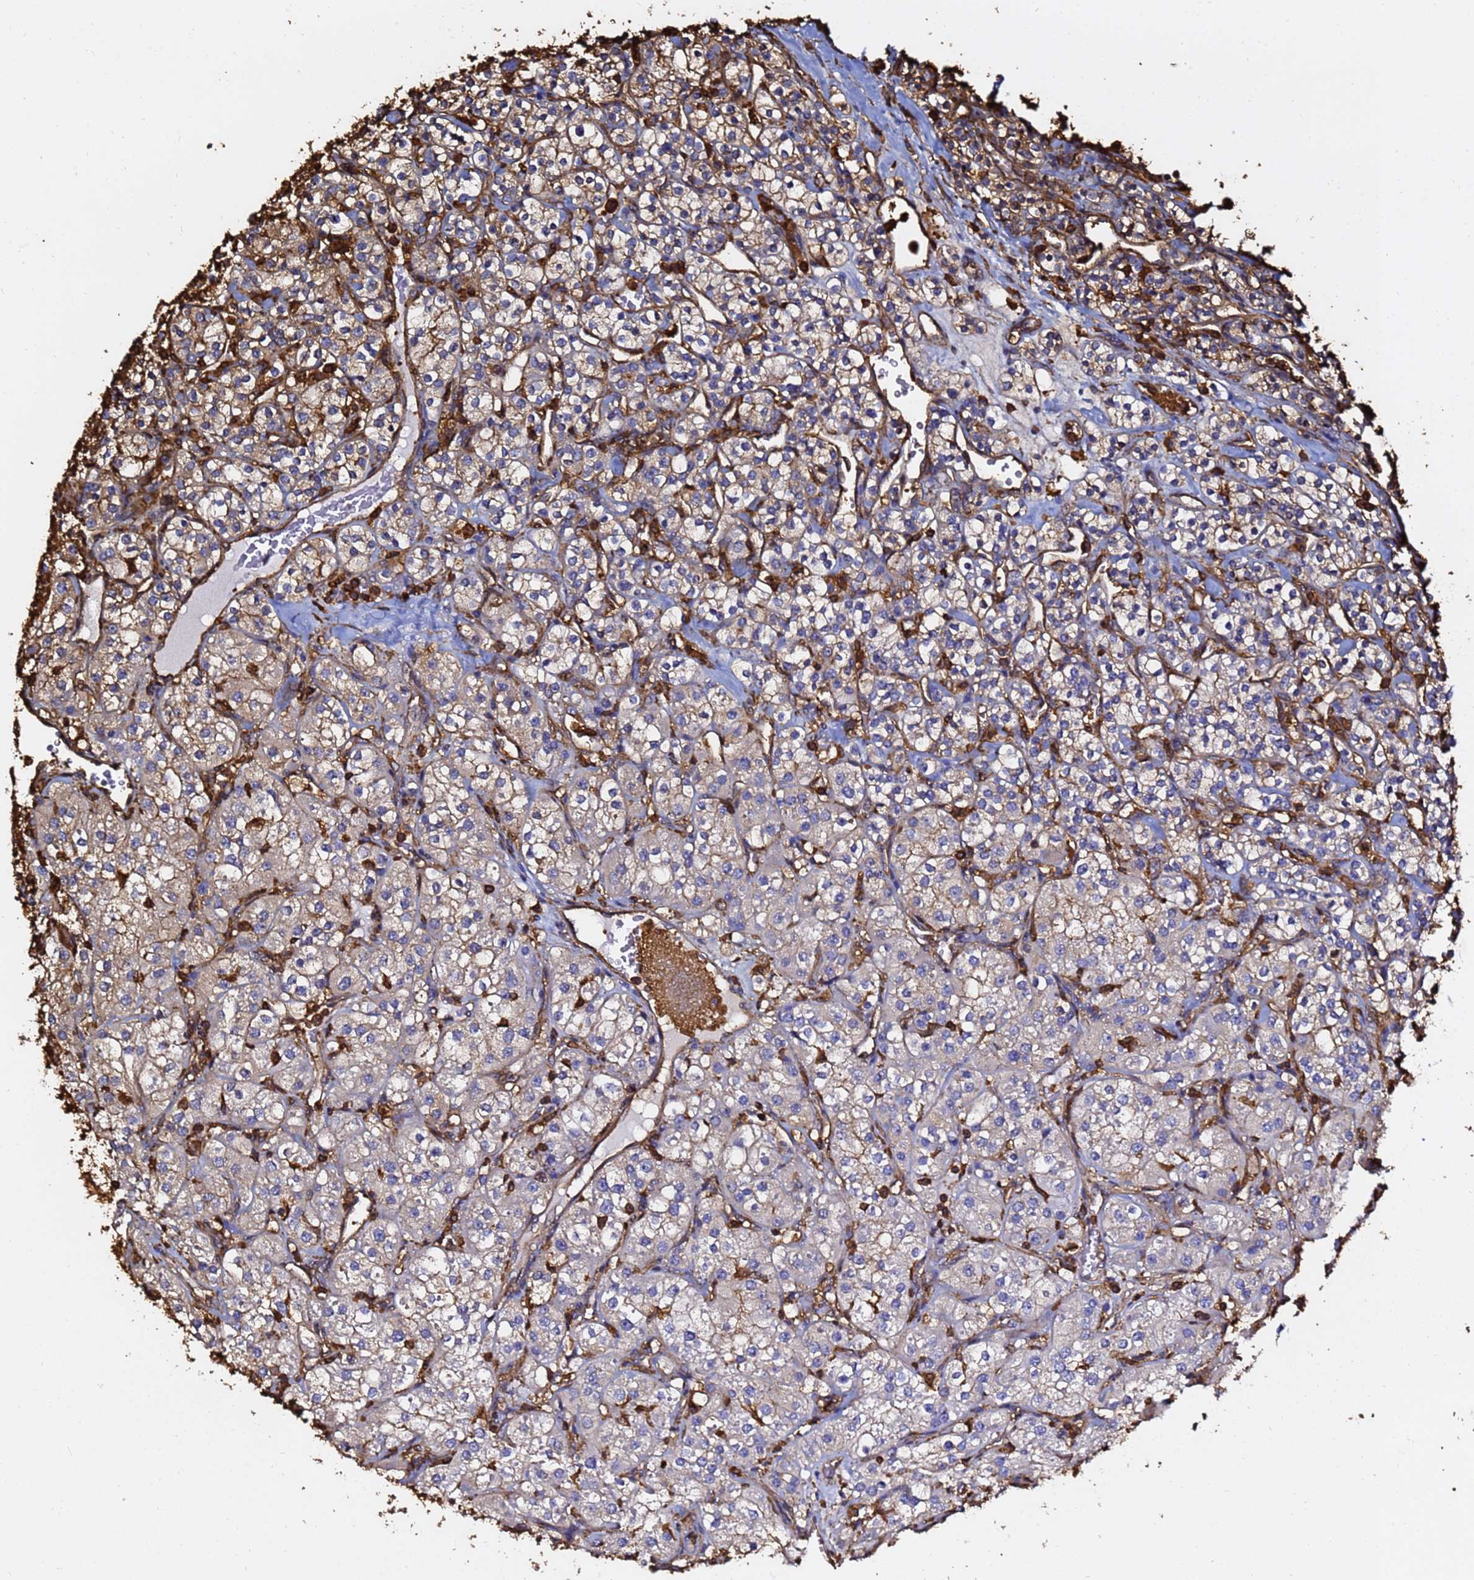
{"staining": {"intensity": "moderate", "quantity": "25%-75%", "location": "cytoplasmic/membranous"}, "tissue": "renal cancer", "cell_type": "Tumor cells", "image_type": "cancer", "snomed": [{"axis": "morphology", "description": "Adenocarcinoma, NOS"}, {"axis": "topography", "description": "Kidney"}], "caption": "Renal cancer (adenocarcinoma) tissue exhibits moderate cytoplasmic/membranous expression in approximately 25%-75% of tumor cells, visualized by immunohistochemistry. The staining was performed using DAB (3,3'-diaminobenzidine), with brown indicating positive protein expression. Nuclei are stained blue with hematoxylin.", "gene": "ACTB", "patient": {"sex": "male", "age": 77}}